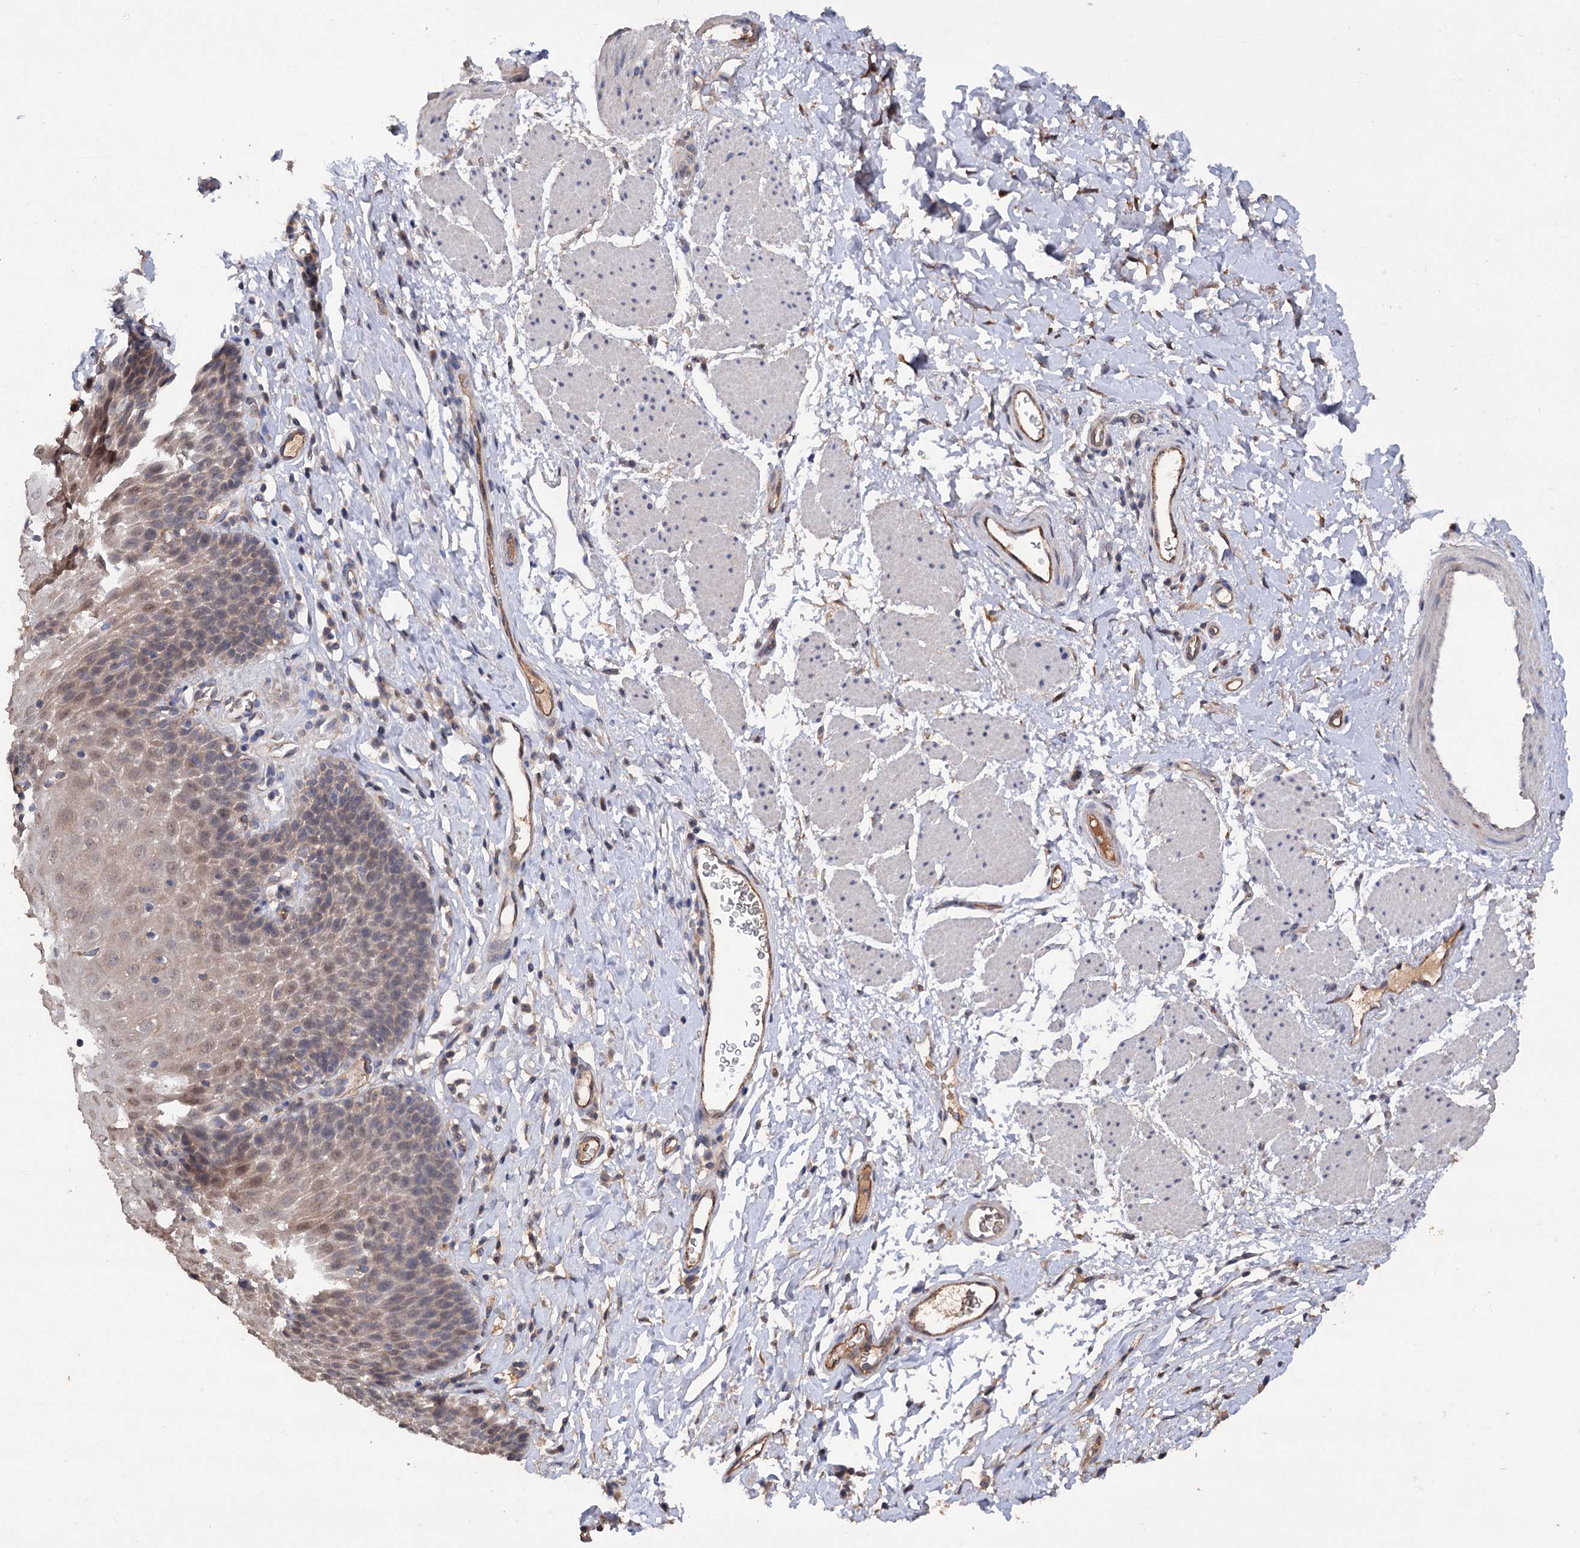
{"staining": {"intensity": "weak", "quantity": ">75%", "location": "cytoplasmic/membranous,nuclear"}, "tissue": "esophagus", "cell_type": "Squamous epithelial cells", "image_type": "normal", "snomed": [{"axis": "morphology", "description": "Normal tissue, NOS"}, {"axis": "topography", "description": "Esophagus"}], "caption": "Brown immunohistochemical staining in unremarkable human esophagus demonstrates weak cytoplasmic/membranous,nuclear staining in approximately >75% of squamous epithelial cells.", "gene": "NUDCD2", "patient": {"sex": "female", "age": 61}}